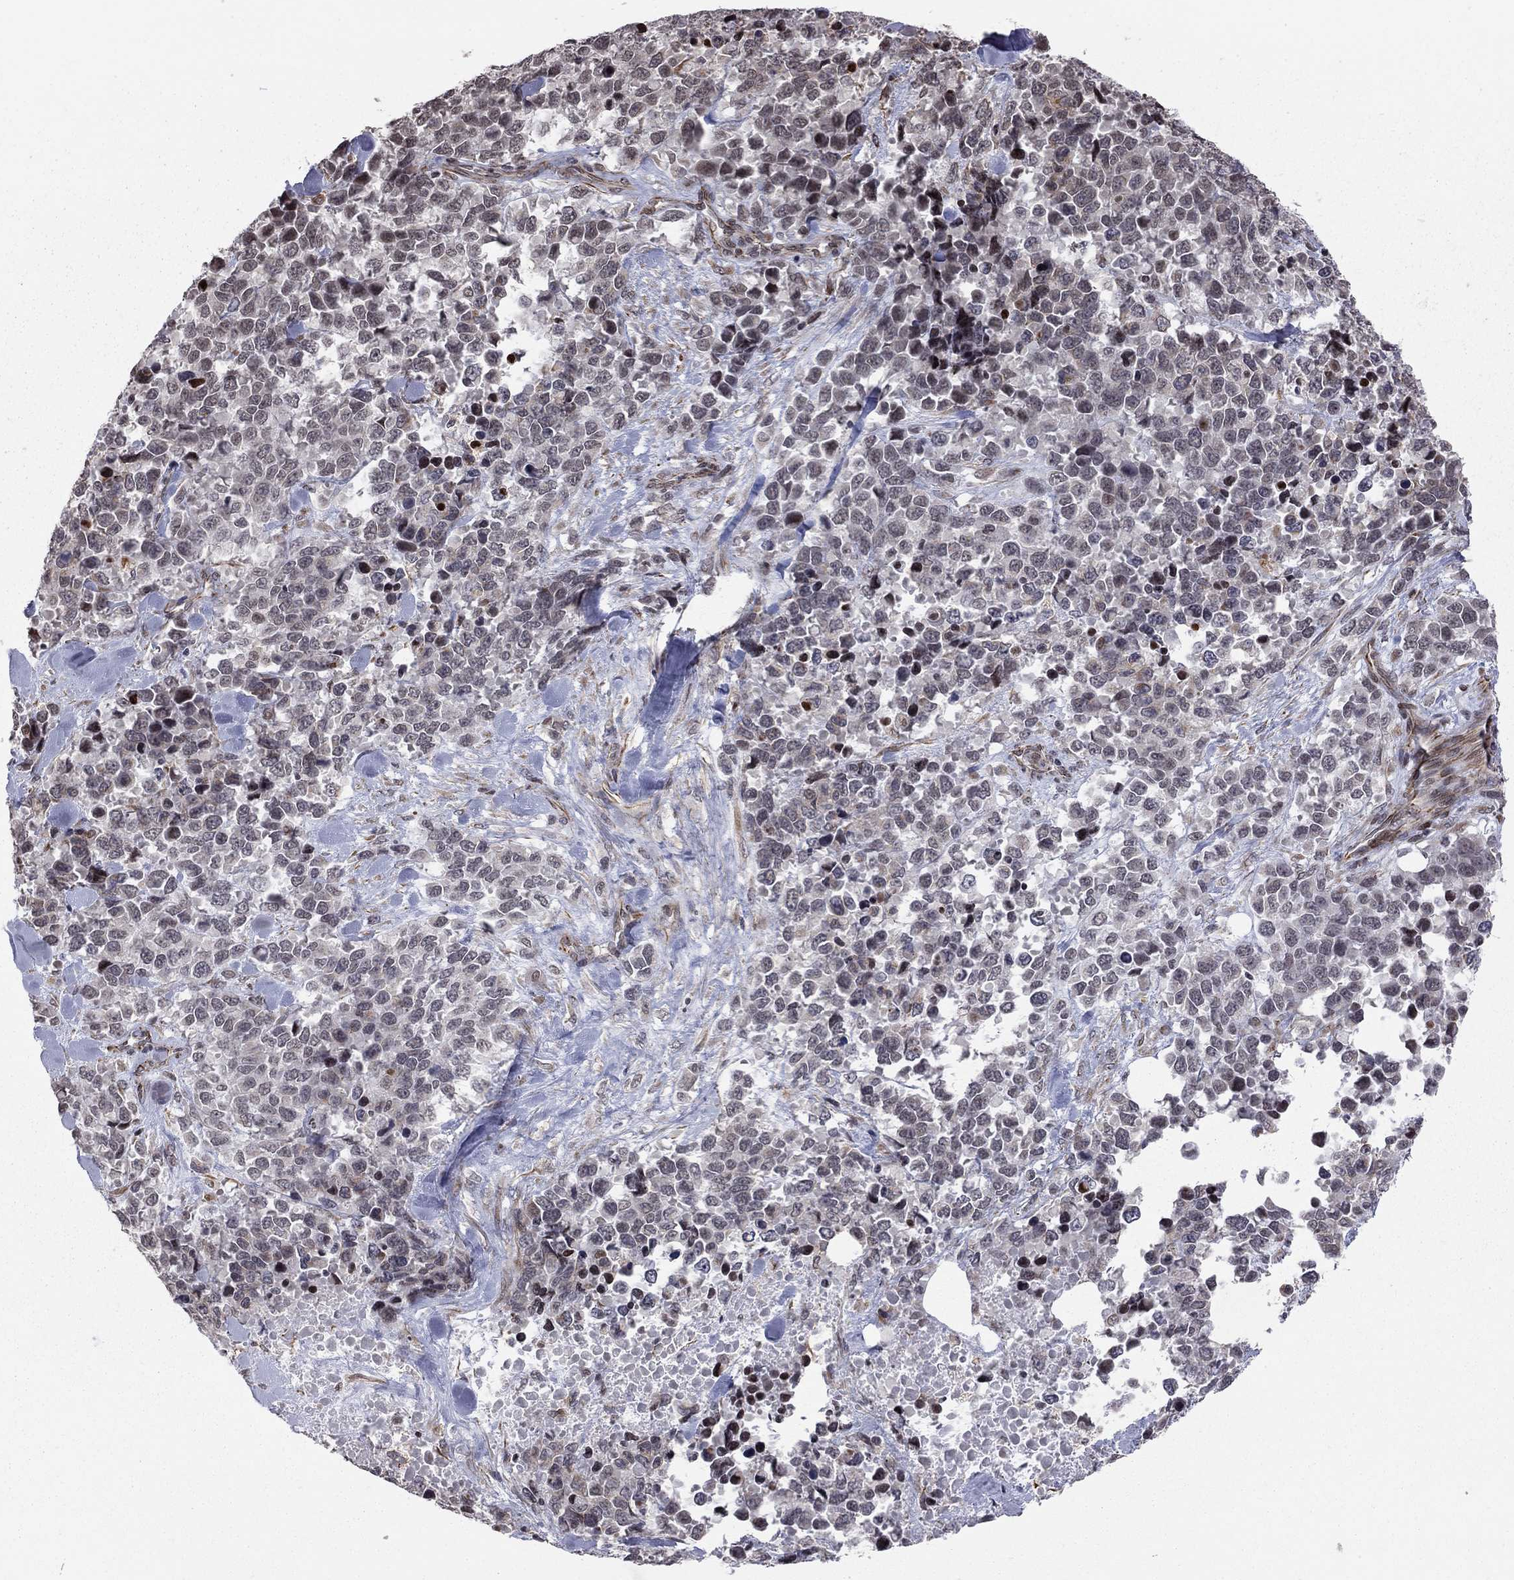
{"staining": {"intensity": "negative", "quantity": "none", "location": "none"}, "tissue": "melanoma", "cell_type": "Tumor cells", "image_type": "cancer", "snomed": [{"axis": "morphology", "description": "Malignant melanoma, Metastatic site"}, {"axis": "topography", "description": "Skin"}], "caption": "The image shows no staining of tumor cells in melanoma. (DAB IHC, high magnification).", "gene": "MTNR1B", "patient": {"sex": "male", "age": 84}}